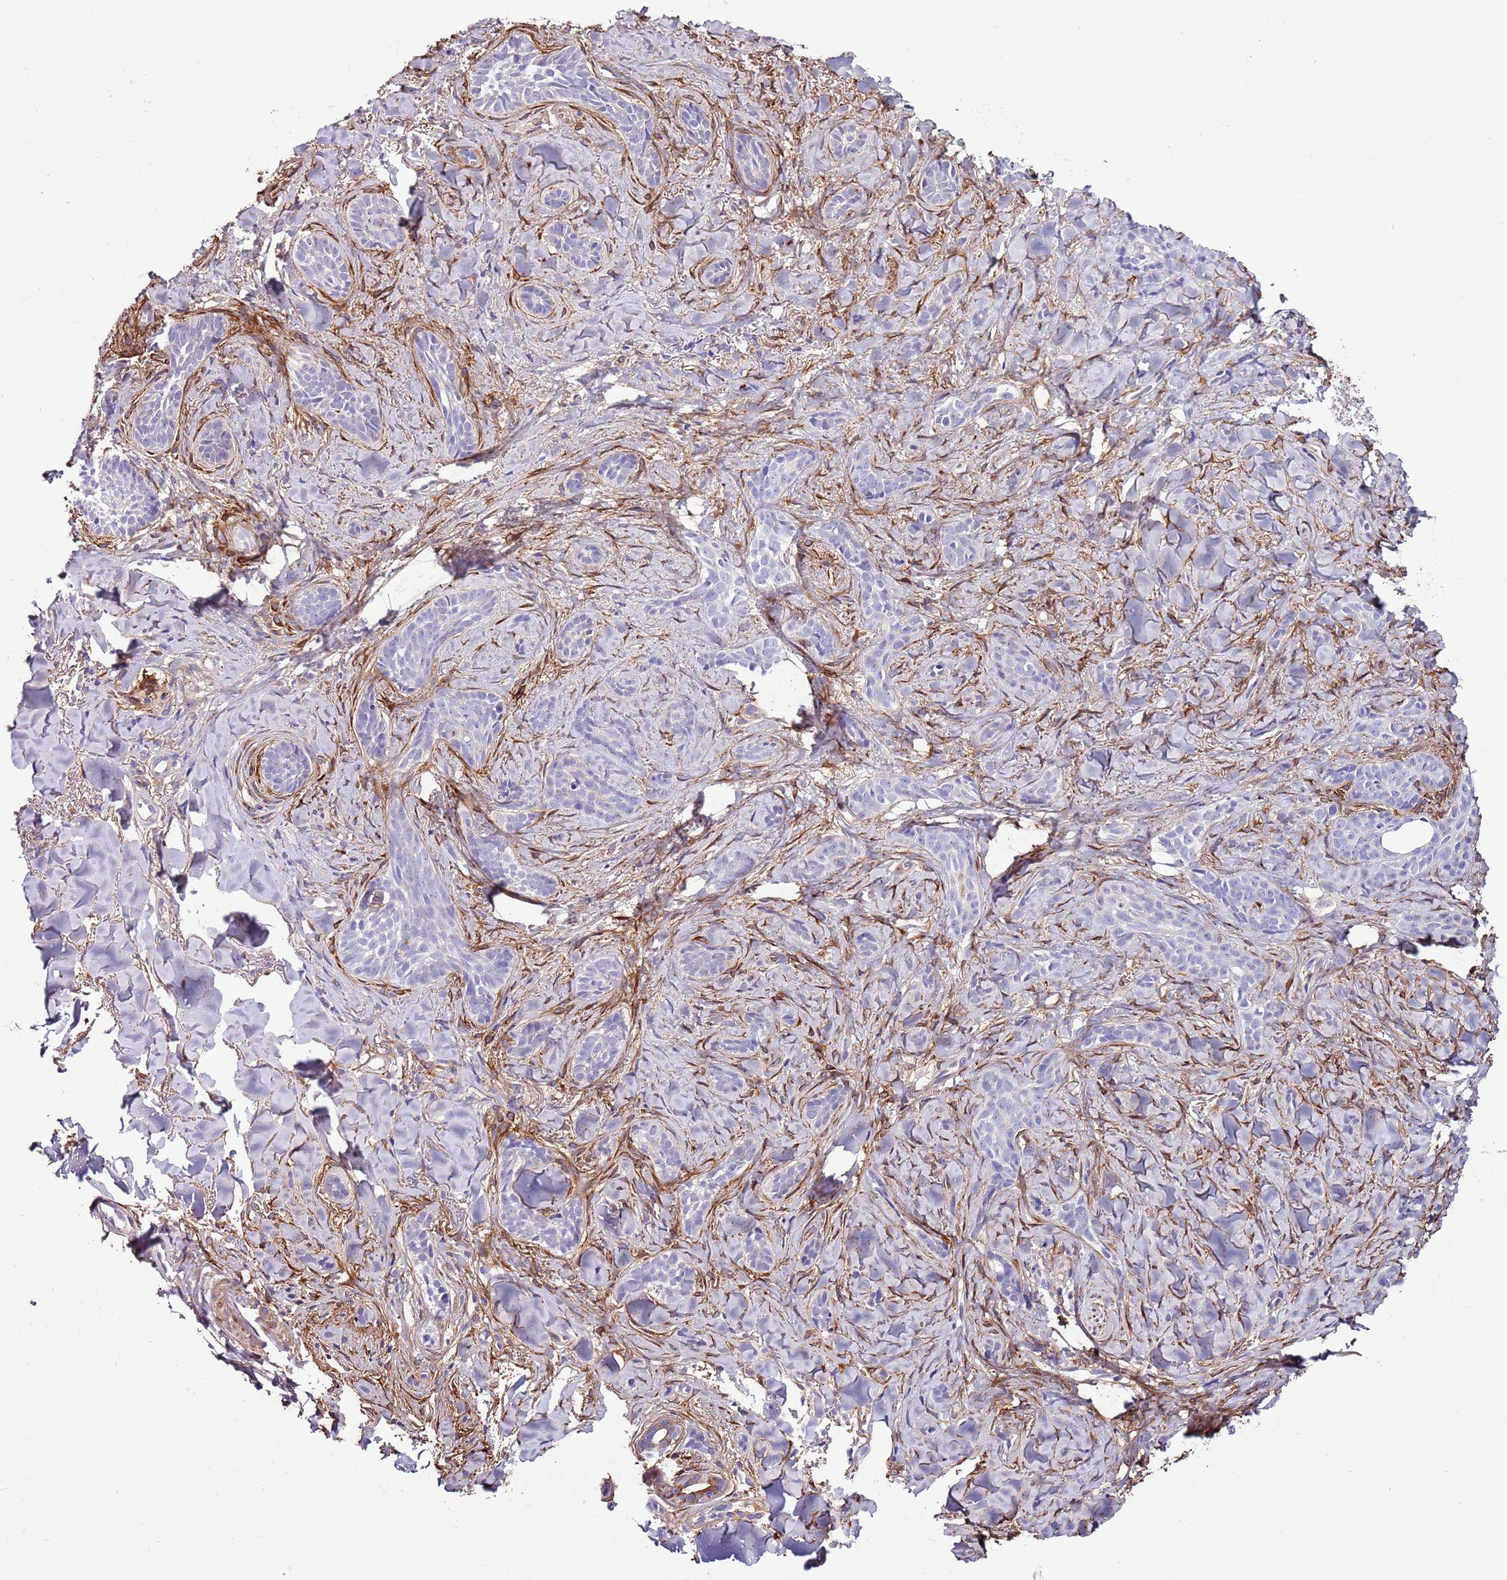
{"staining": {"intensity": "negative", "quantity": "none", "location": "none"}, "tissue": "skin cancer", "cell_type": "Tumor cells", "image_type": "cancer", "snomed": [{"axis": "morphology", "description": "Basal cell carcinoma"}, {"axis": "topography", "description": "Skin"}], "caption": "Immunohistochemical staining of skin cancer displays no significant expression in tumor cells.", "gene": "FAM174C", "patient": {"sex": "female", "age": 55}}